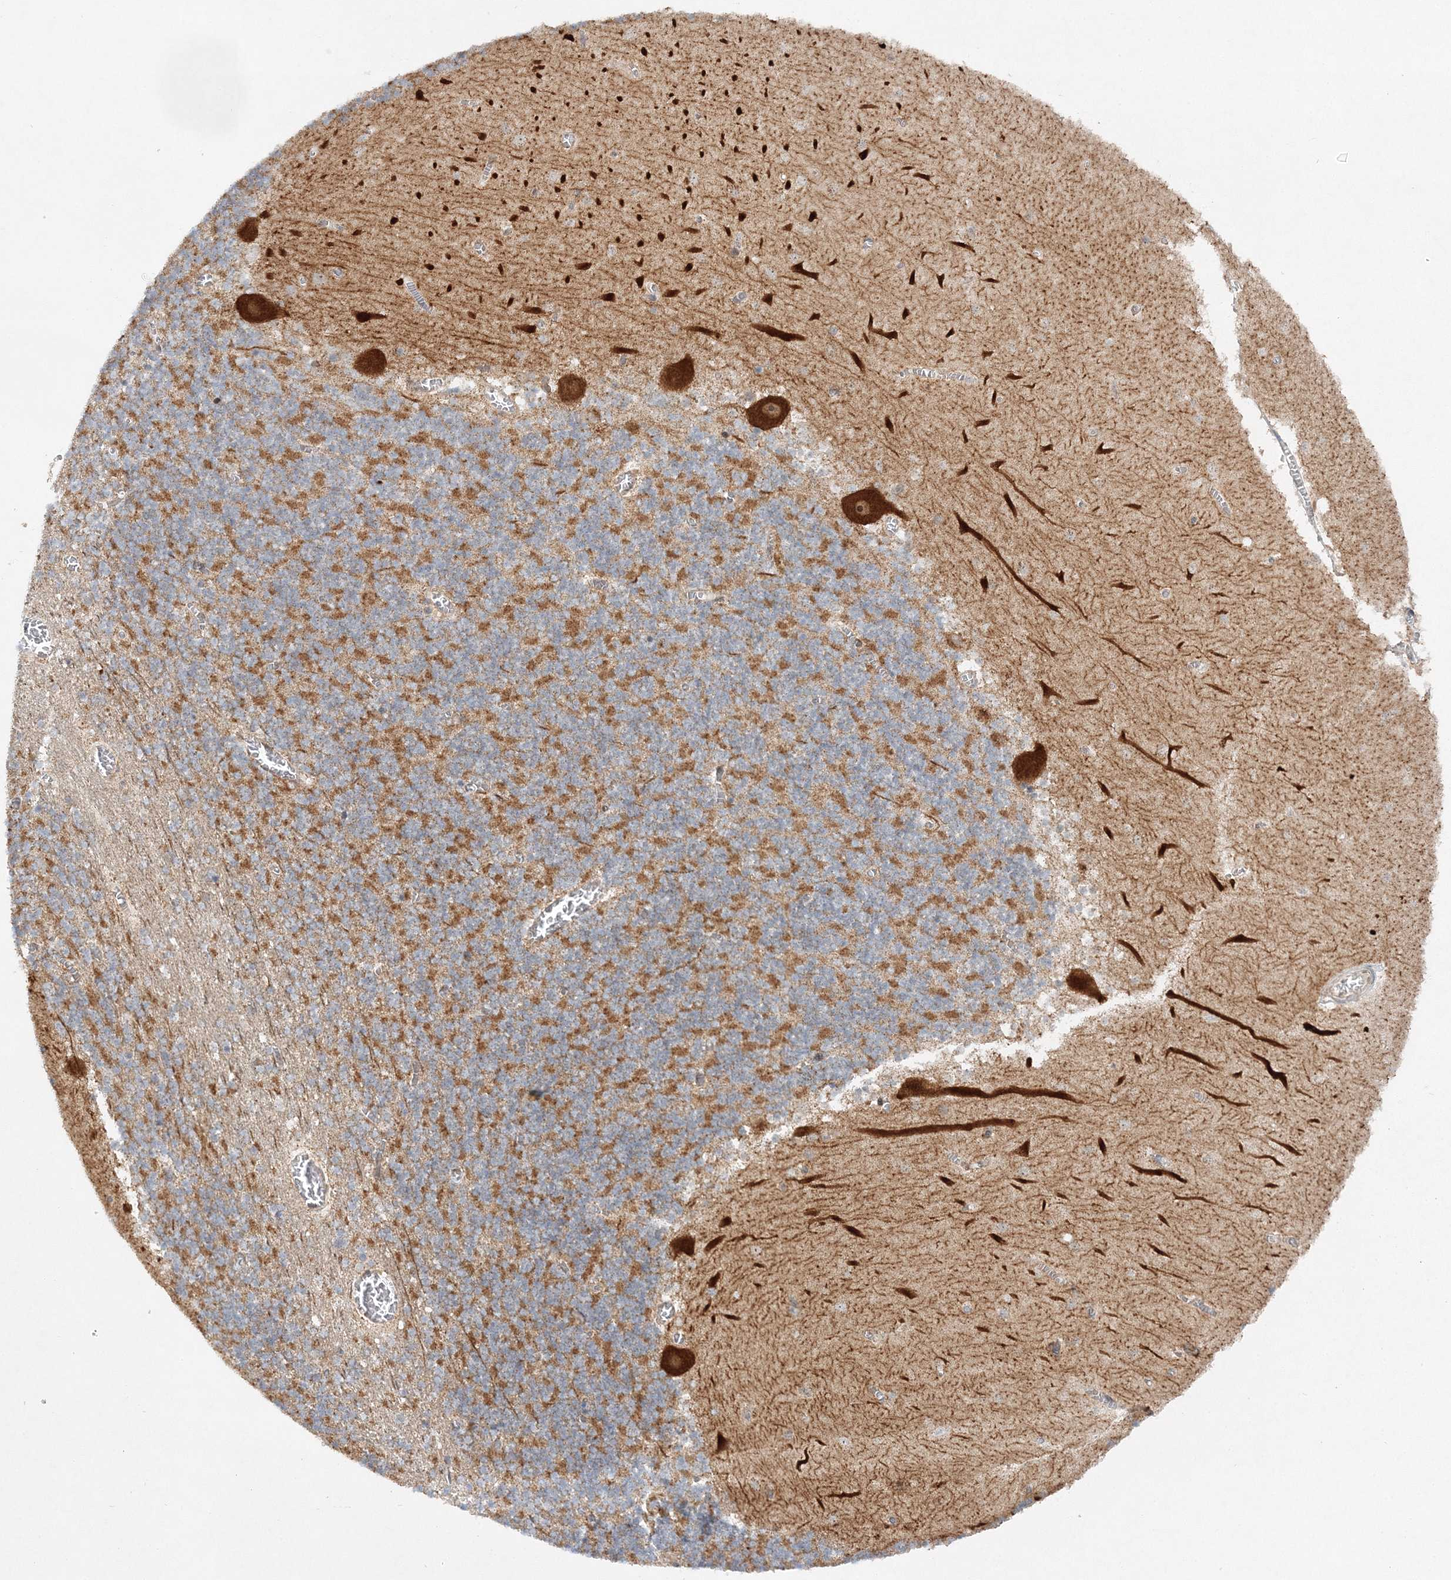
{"staining": {"intensity": "moderate", "quantity": "25%-75%", "location": "cytoplasmic/membranous"}, "tissue": "cerebellum", "cell_type": "Cells in granular layer", "image_type": "normal", "snomed": [{"axis": "morphology", "description": "Normal tissue, NOS"}, {"axis": "topography", "description": "Cerebellum"}], "caption": "Immunohistochemical staining of benign cerebellum demonstrates 25%-75% levels of moderate cytoplasmic/membranous protein positivity in about 25%-75% of cells in granular layer. The protein of interest is shown in brown color, while the nuclei are stained blue.", "gene": "RAB11FIP2", "patient": {"sex": "female", "age": 28}}